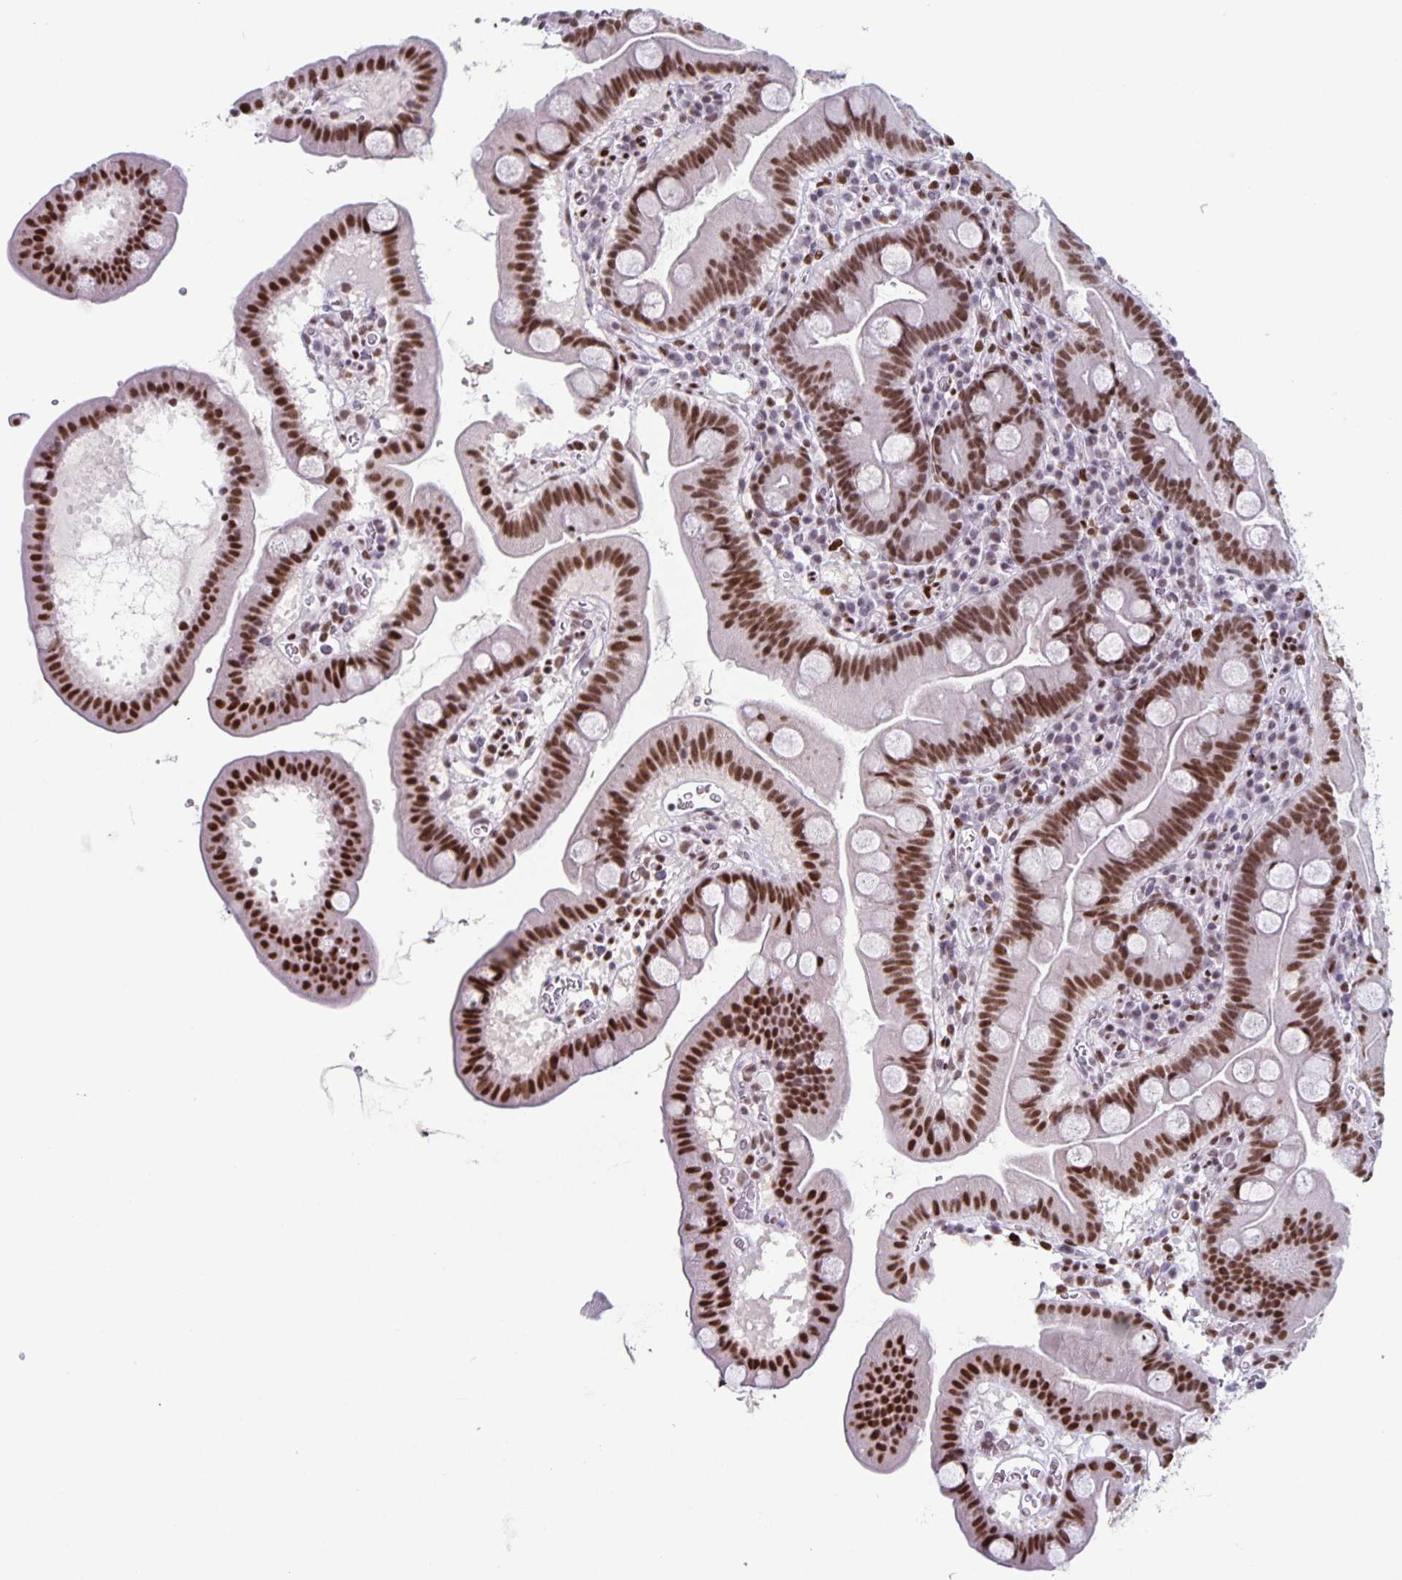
{"staining": {"intensity": "strong", "quantity": "25%-75%", "location": "nuclear"}, "tissue": "duodenum", "cell_type": "Glandular cells", "image_type": "normal", "snomed": [{"axis": "morphology", "description": "Normal tissue, NOS"}, {"axis": "topography", "description": "Duodenum"}], "caption": "A brown stain highlights strong nuclear positivity of a protein in glandular cells of unremarkable human duodenum.", "gene": "JUND", "patient": {"sex": "male", "age": 59}}